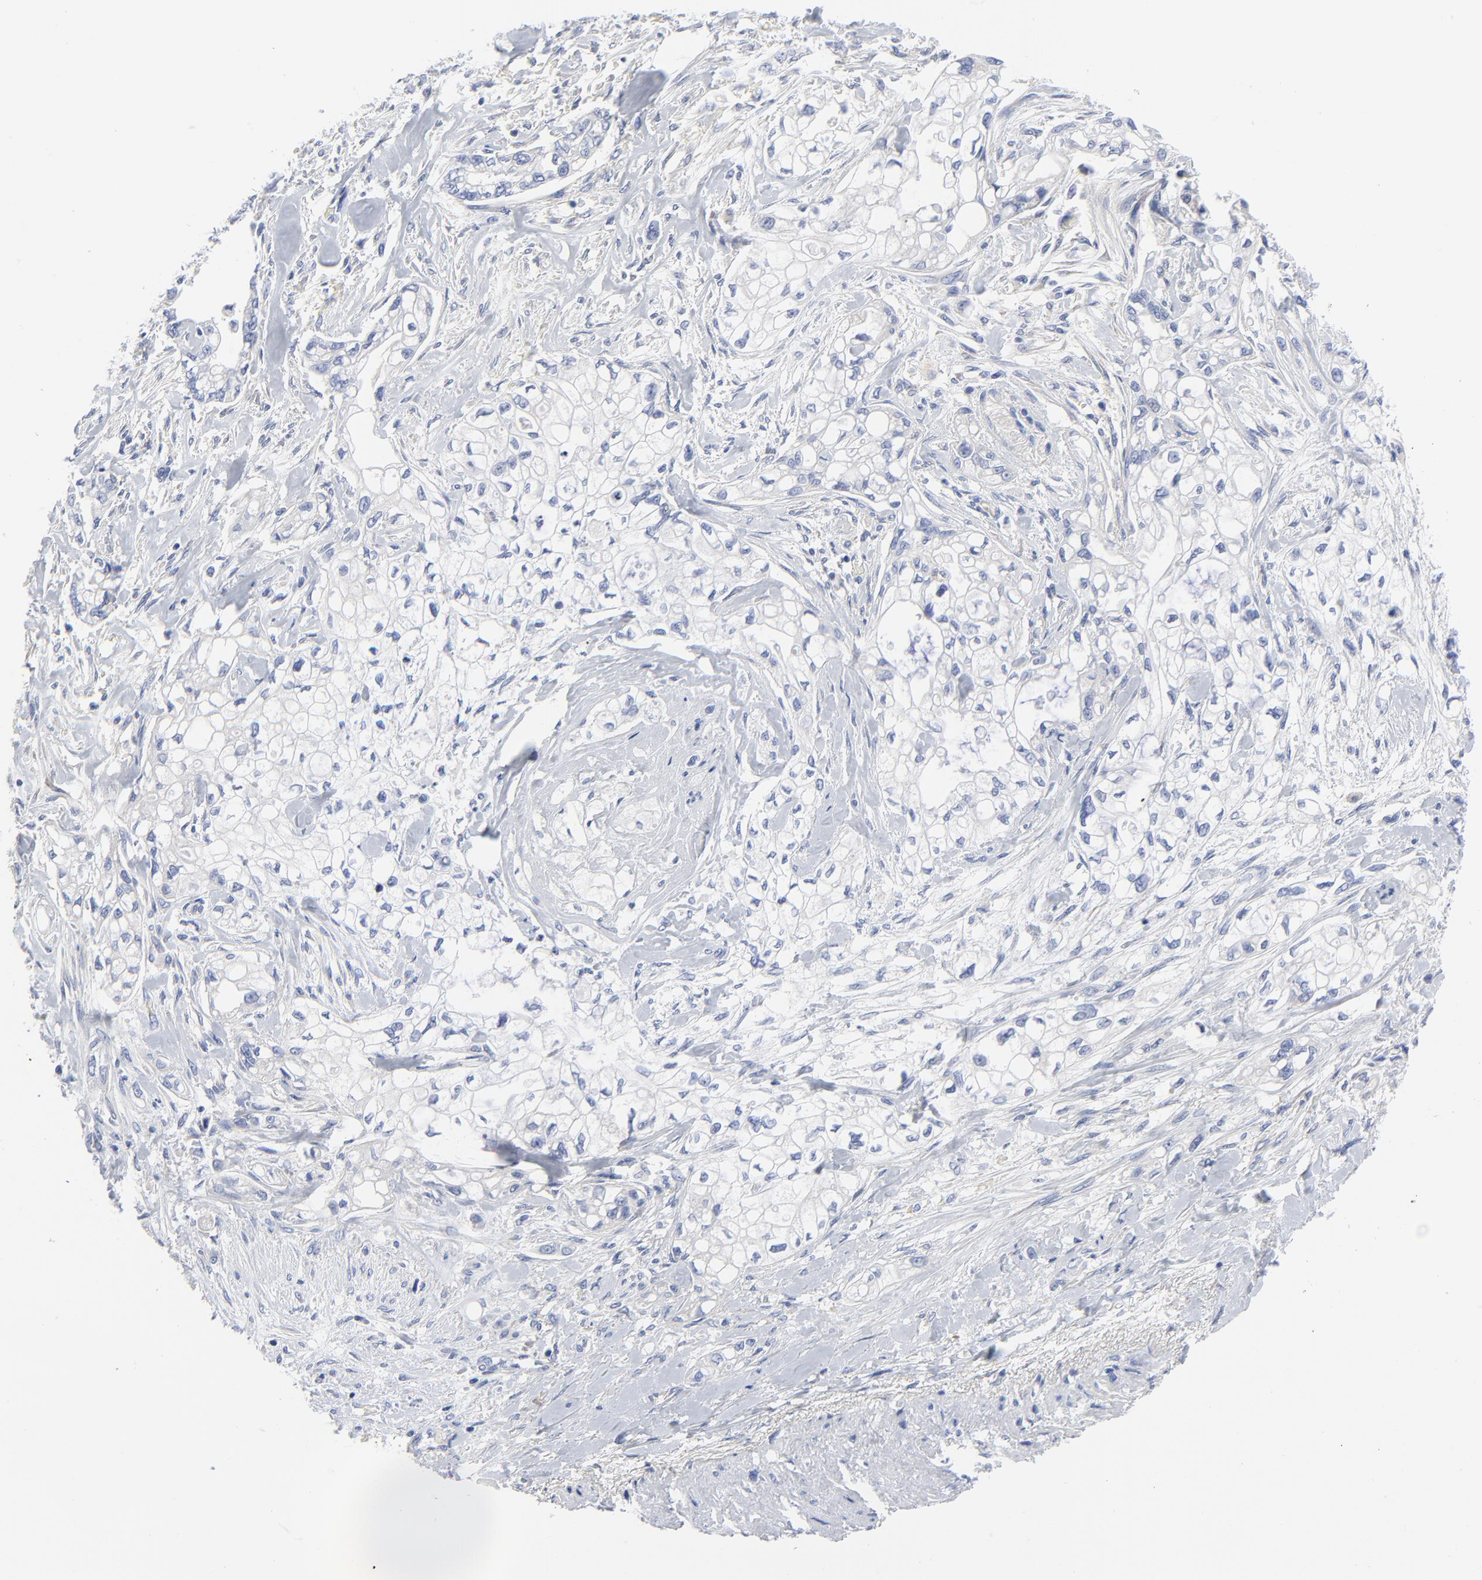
{"staining": {"intensity": "negative", "quantity": "none", "location": "none"}, "tissue": "pancreatic cancer", "cell_type": "Tumor cells", "image_type": "cancer", "snomed": [{"axis": "morphology", "description": "Normal tissue, NOS"}, {"axis": "topography", "description": "Pancreas"}], "caption": "High power microscopy image of an IHC histopathology image of pancreatic cancer, revealing no significant positivity in tumor cells.", "gene": "STAT2", "patient": {"sex": "male", "age": 42}}